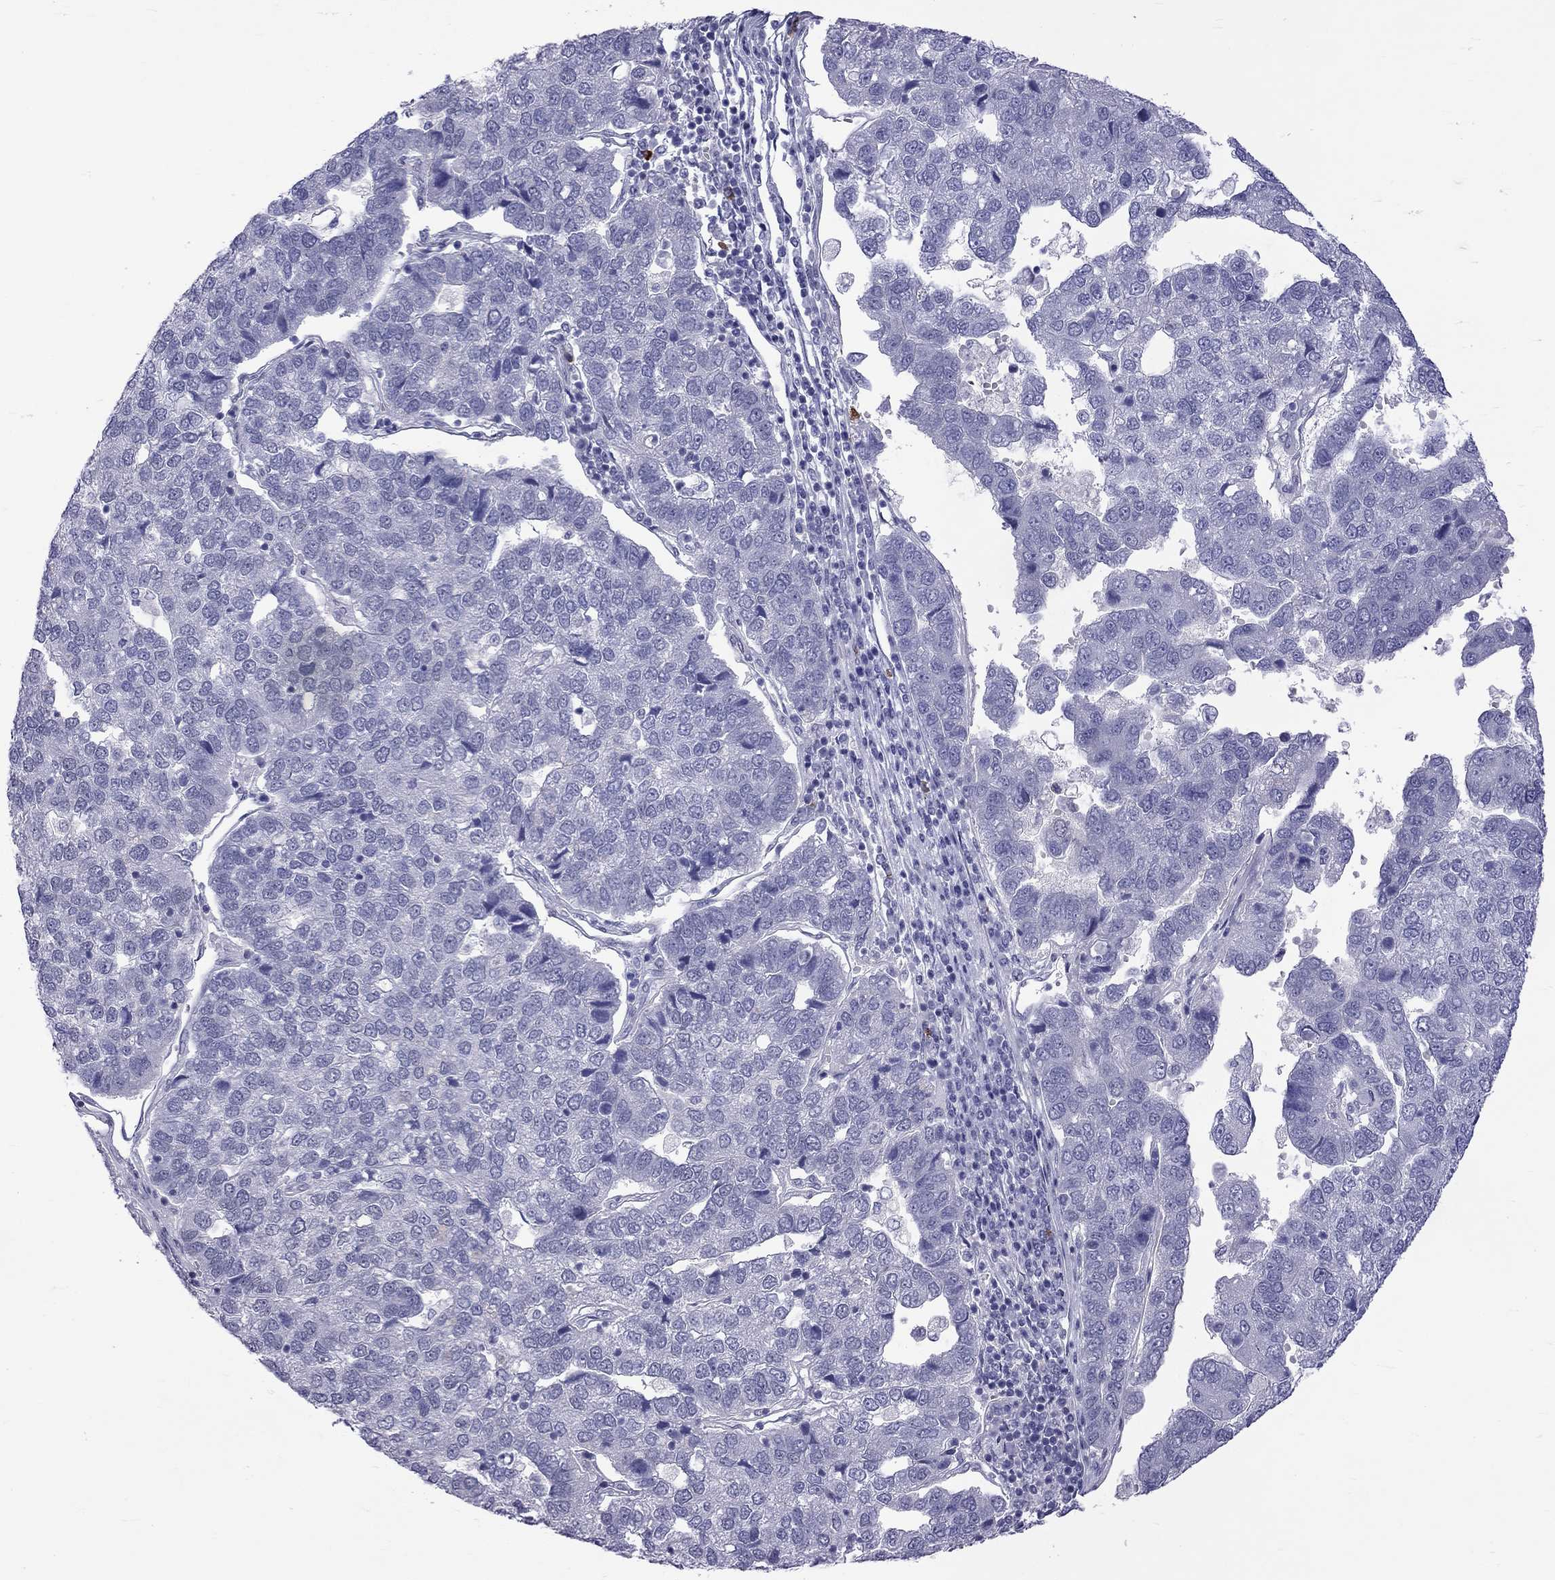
{"staining": {"intensity": "negative", "quantity": "none", "location": "none"}, "tissue": "pancreatic cancer", "cell_type": "Tumor cells", "image_type": "cancer", "snomed": [{"axis": "morphology", "description": "Adenocarcinoma, NOS"}, {"axis": "topography", "description": "Pancreas"}], "caption": "This is an IHC image of pancreatic adenocarcinoma. There is no positivity in tumor cells.", "gene": "RTL9", "patient": {"sex": "female", "age": 61}}